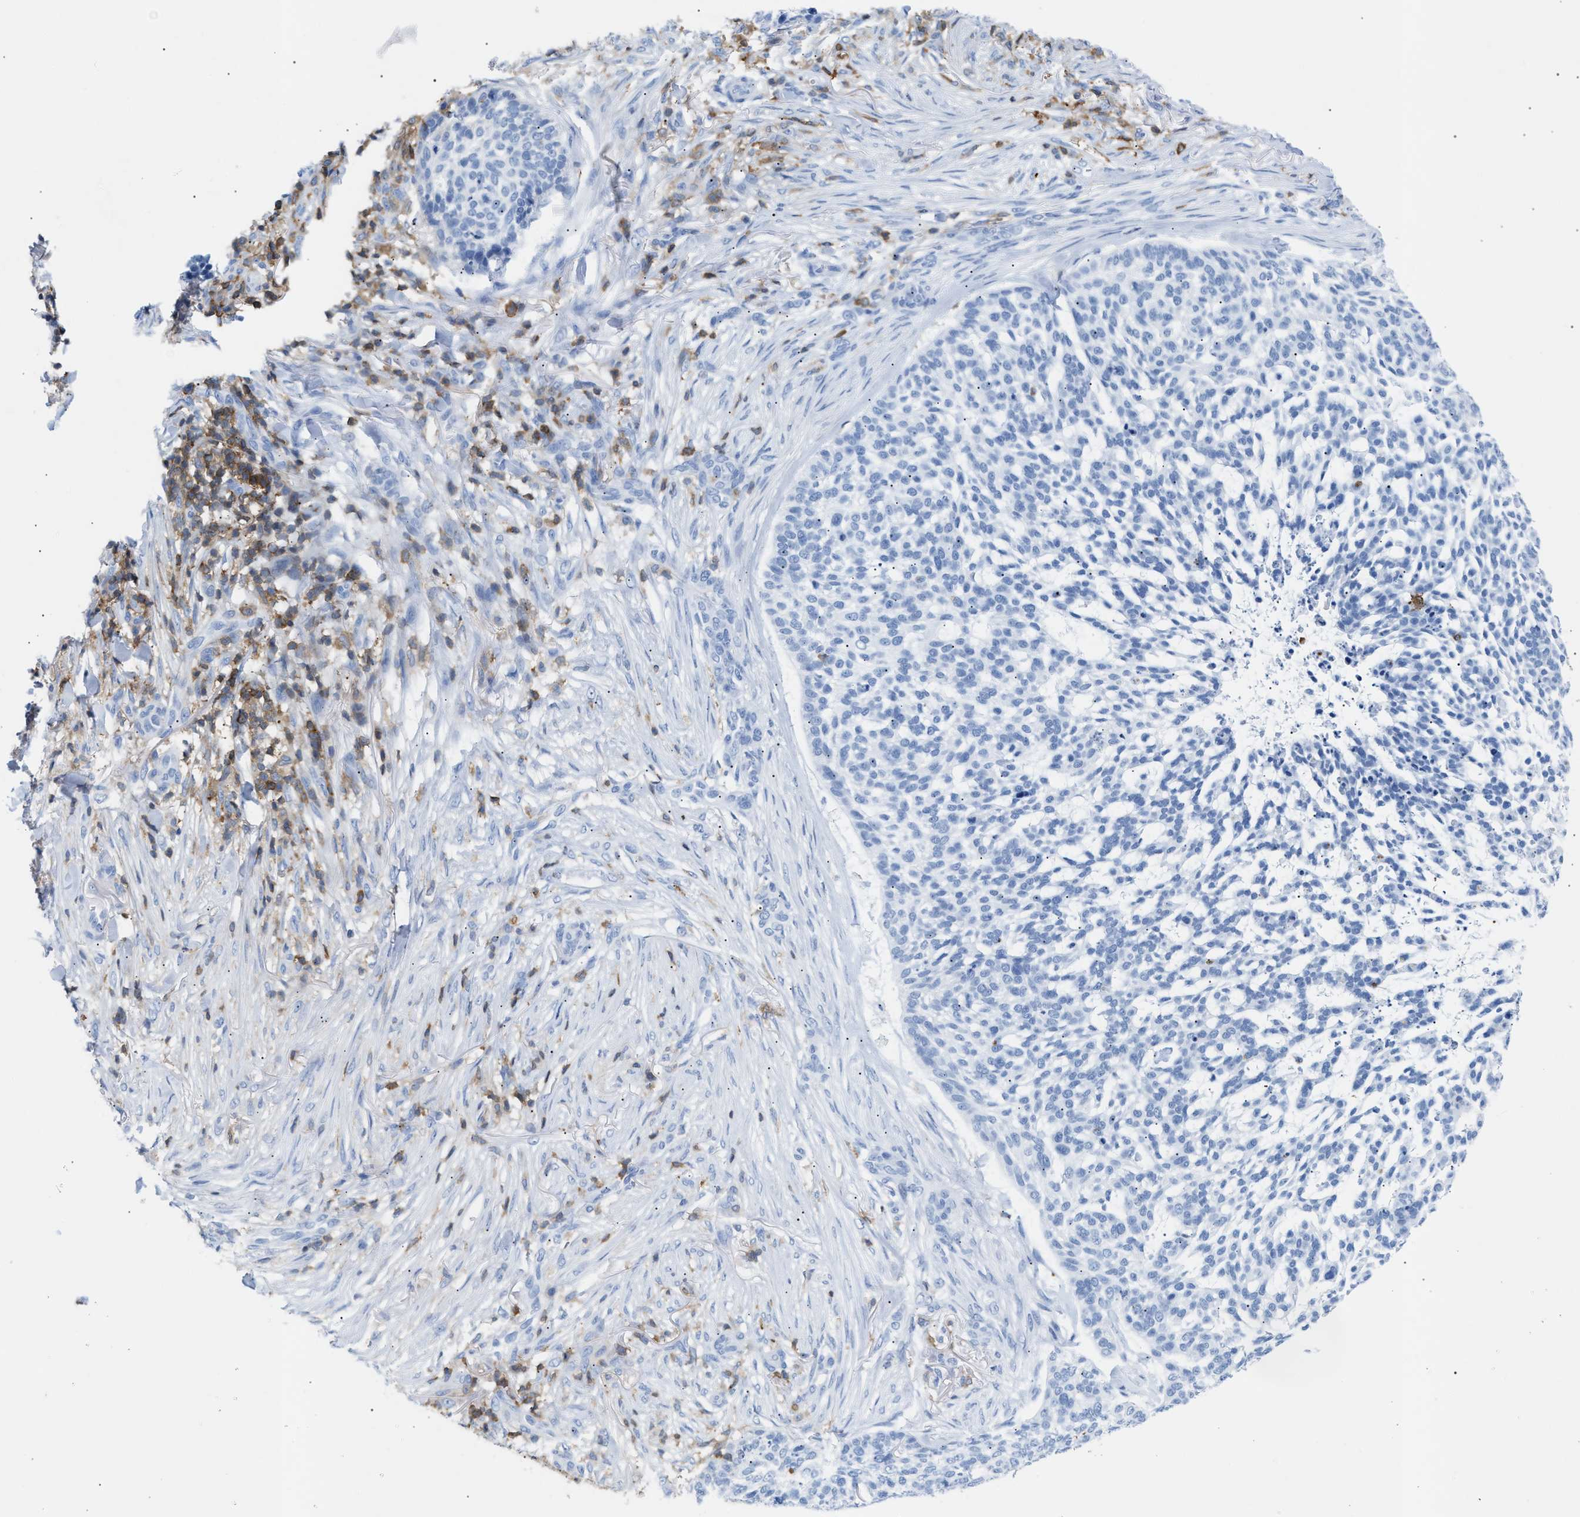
{"staining": {"intensity": "negative", "quantity": "none", "location": "none"}, "tissue": "skin cancer", "cell_type": "Tumor cells", "image_type": "cancer", "snomed": [{"axis": "morphology", "description": "Basal cell carcinoma"}, {"axis": "topography", "description": "Skin"}], "caption": "Human basal cell carcinoma (skin) stained for a protein using IHC displays no staining in tumor cells.", "gene": "LCP1", "patient": {"sex": "female", "age": 64}}